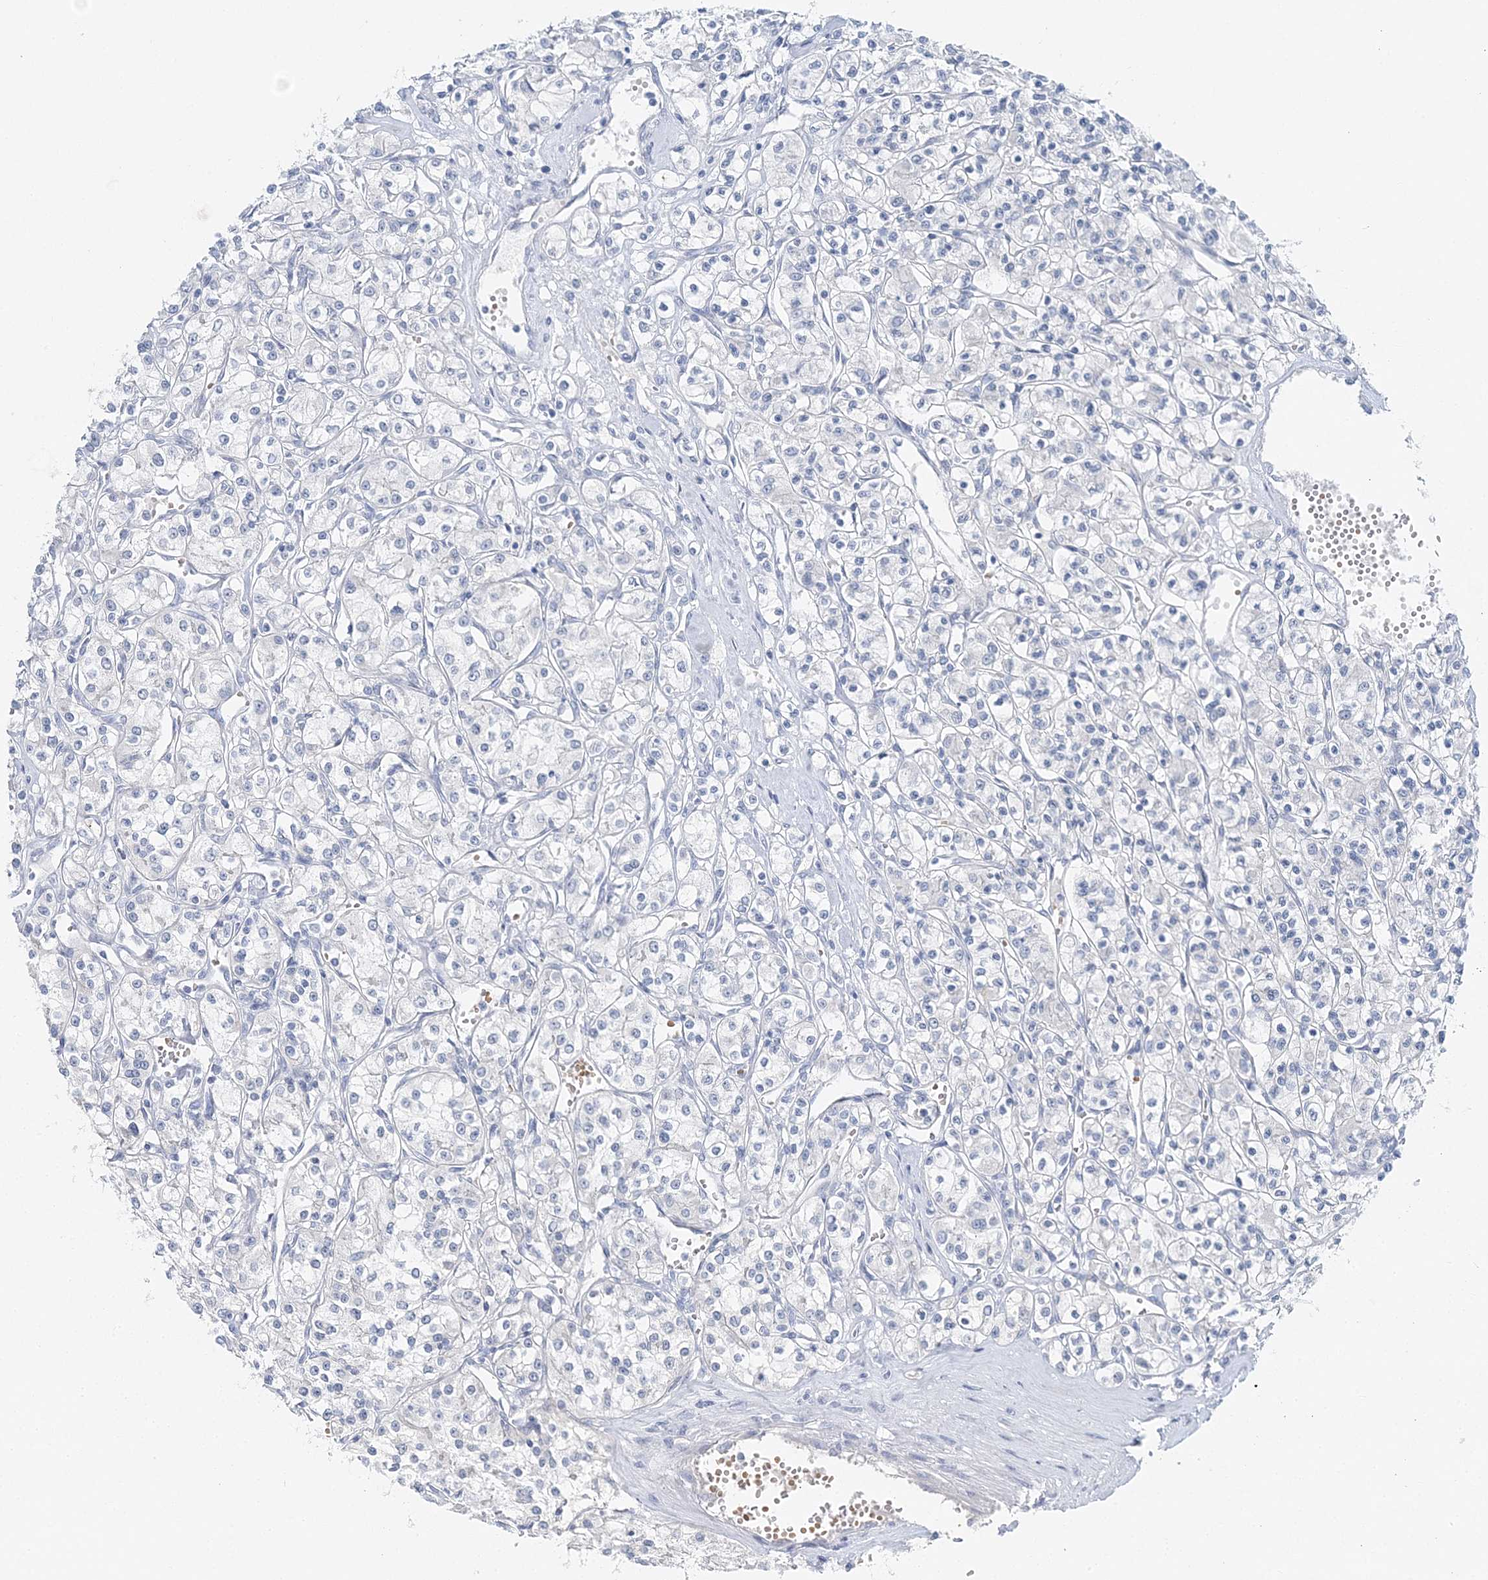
{"staining": {"intensity": "negative", "quantity": "none", "location": "none"}, "tissue": "renal cancer", "cell_type": "Tumor cells", "image_type": "cancer", "snomed": [{"axis": "morphology", "description": "Adenocarcinoma, NOS"}, {"axis": "topography", "description": "Kidney"}], "caption": "Immunohistochemical staining of adenocarcinoma (renal) exhibits no significant expression in tumor cells. (Stains: DAB IHC with hematoxylin counter stain, Microscopy: brightfield microscopy at high magnification).", "gene": "VILL", "patient": {"sex": "female", "age": 59}}